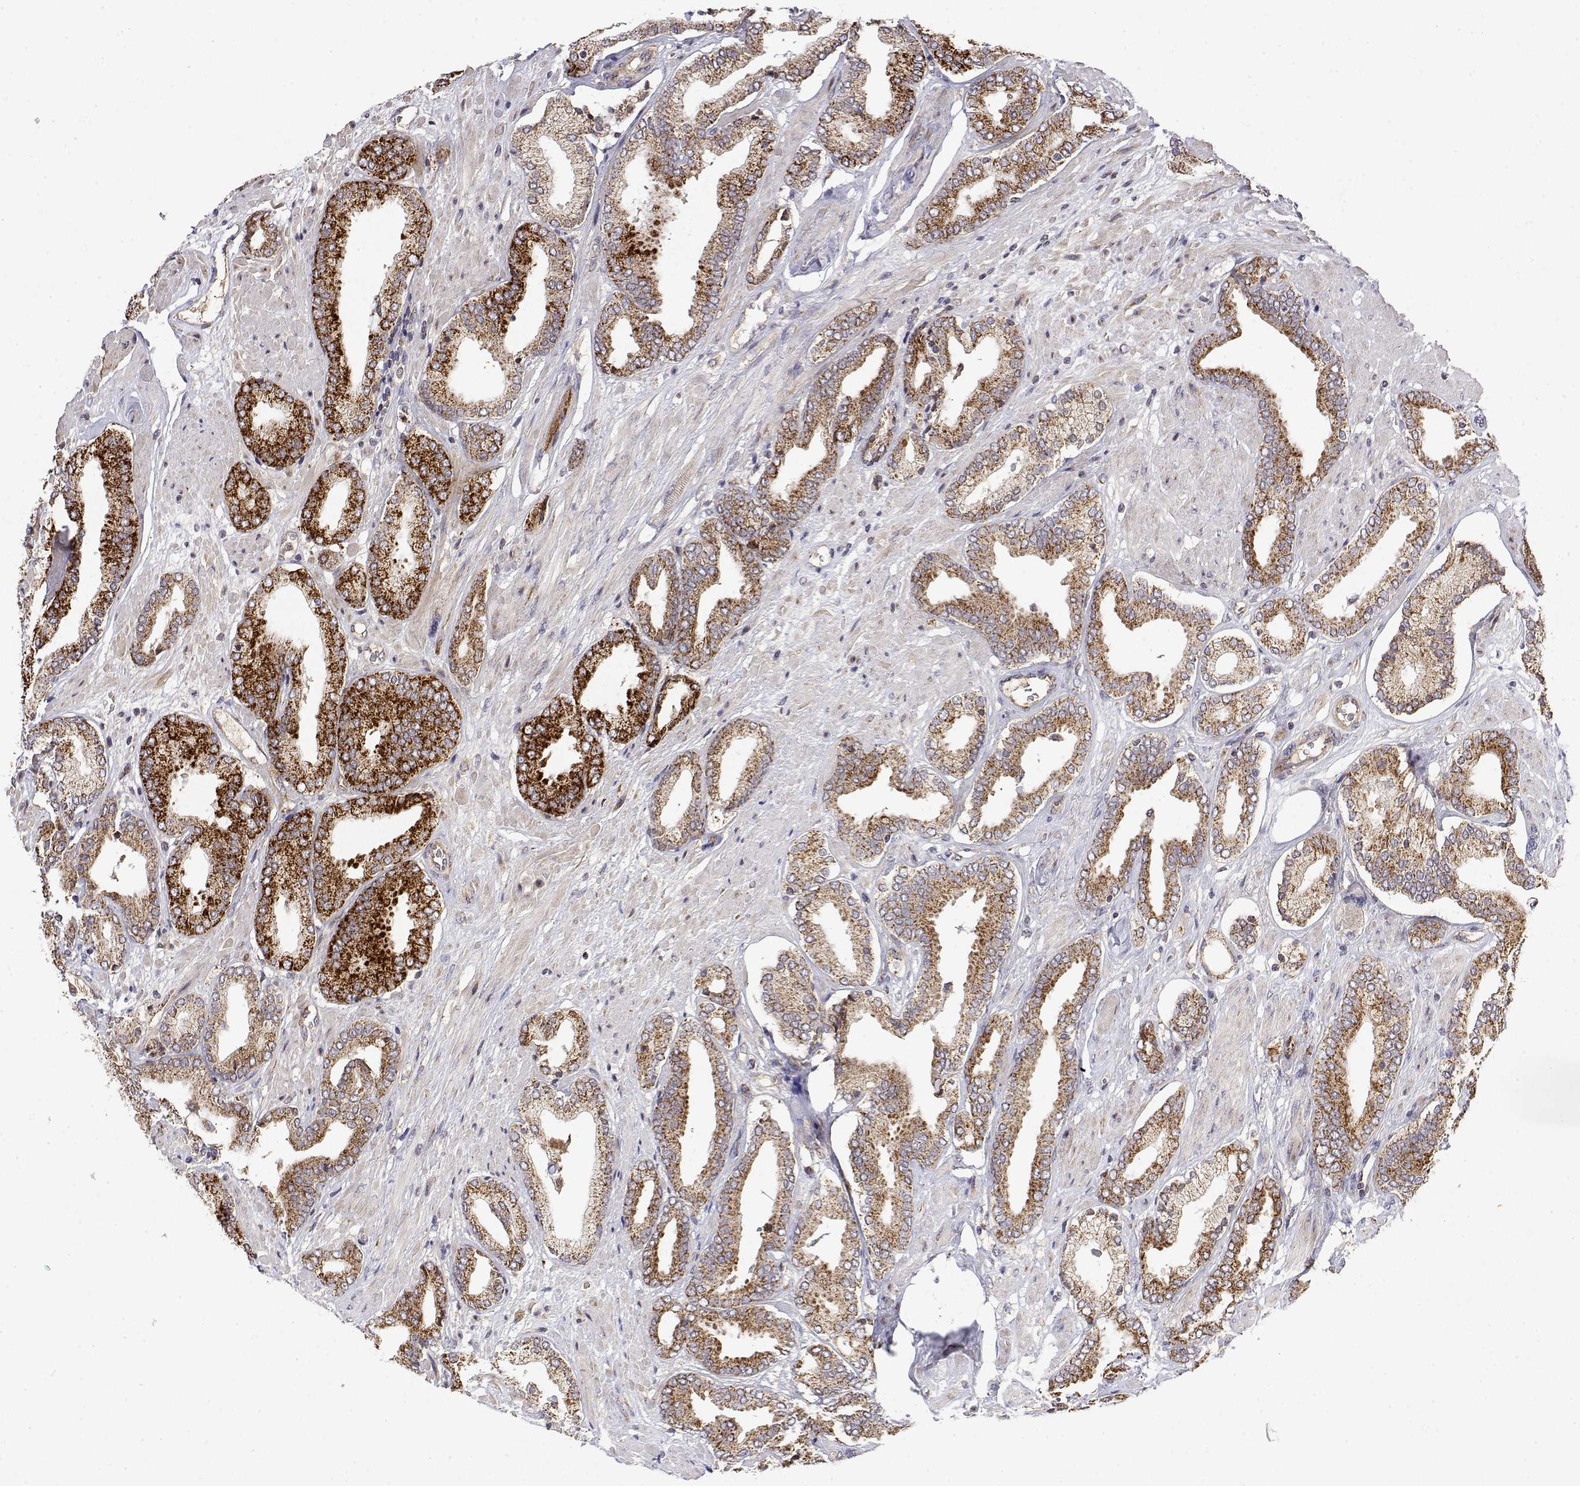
{"staining": {"intensity": "strong", "quantity": ">75%", "location": "cytoplasmic/membranous"}, "tissue": "prostate cancer", "cell_type": "Tumor cells", "image_type": "cancer", "snomed": [{"axis": "morphology", "description": "Adenocarcinoma, High grade"}, {"axis": "topography", "description": "Prostate"}], "caption": "Immunohistochemistry (IHC) micrograph of neoplastic tissue: adenocarcinoma (high-grade) (prostate) stained using IHC displays high levels of strong protein expression localized specifically in the cytoplasmic/membranous of tumor cells, appearing as a cytoplasmic/membranous brown color.", "gene": "GADD45GIP1", "patient": {"sex": "male", "age": 56}}